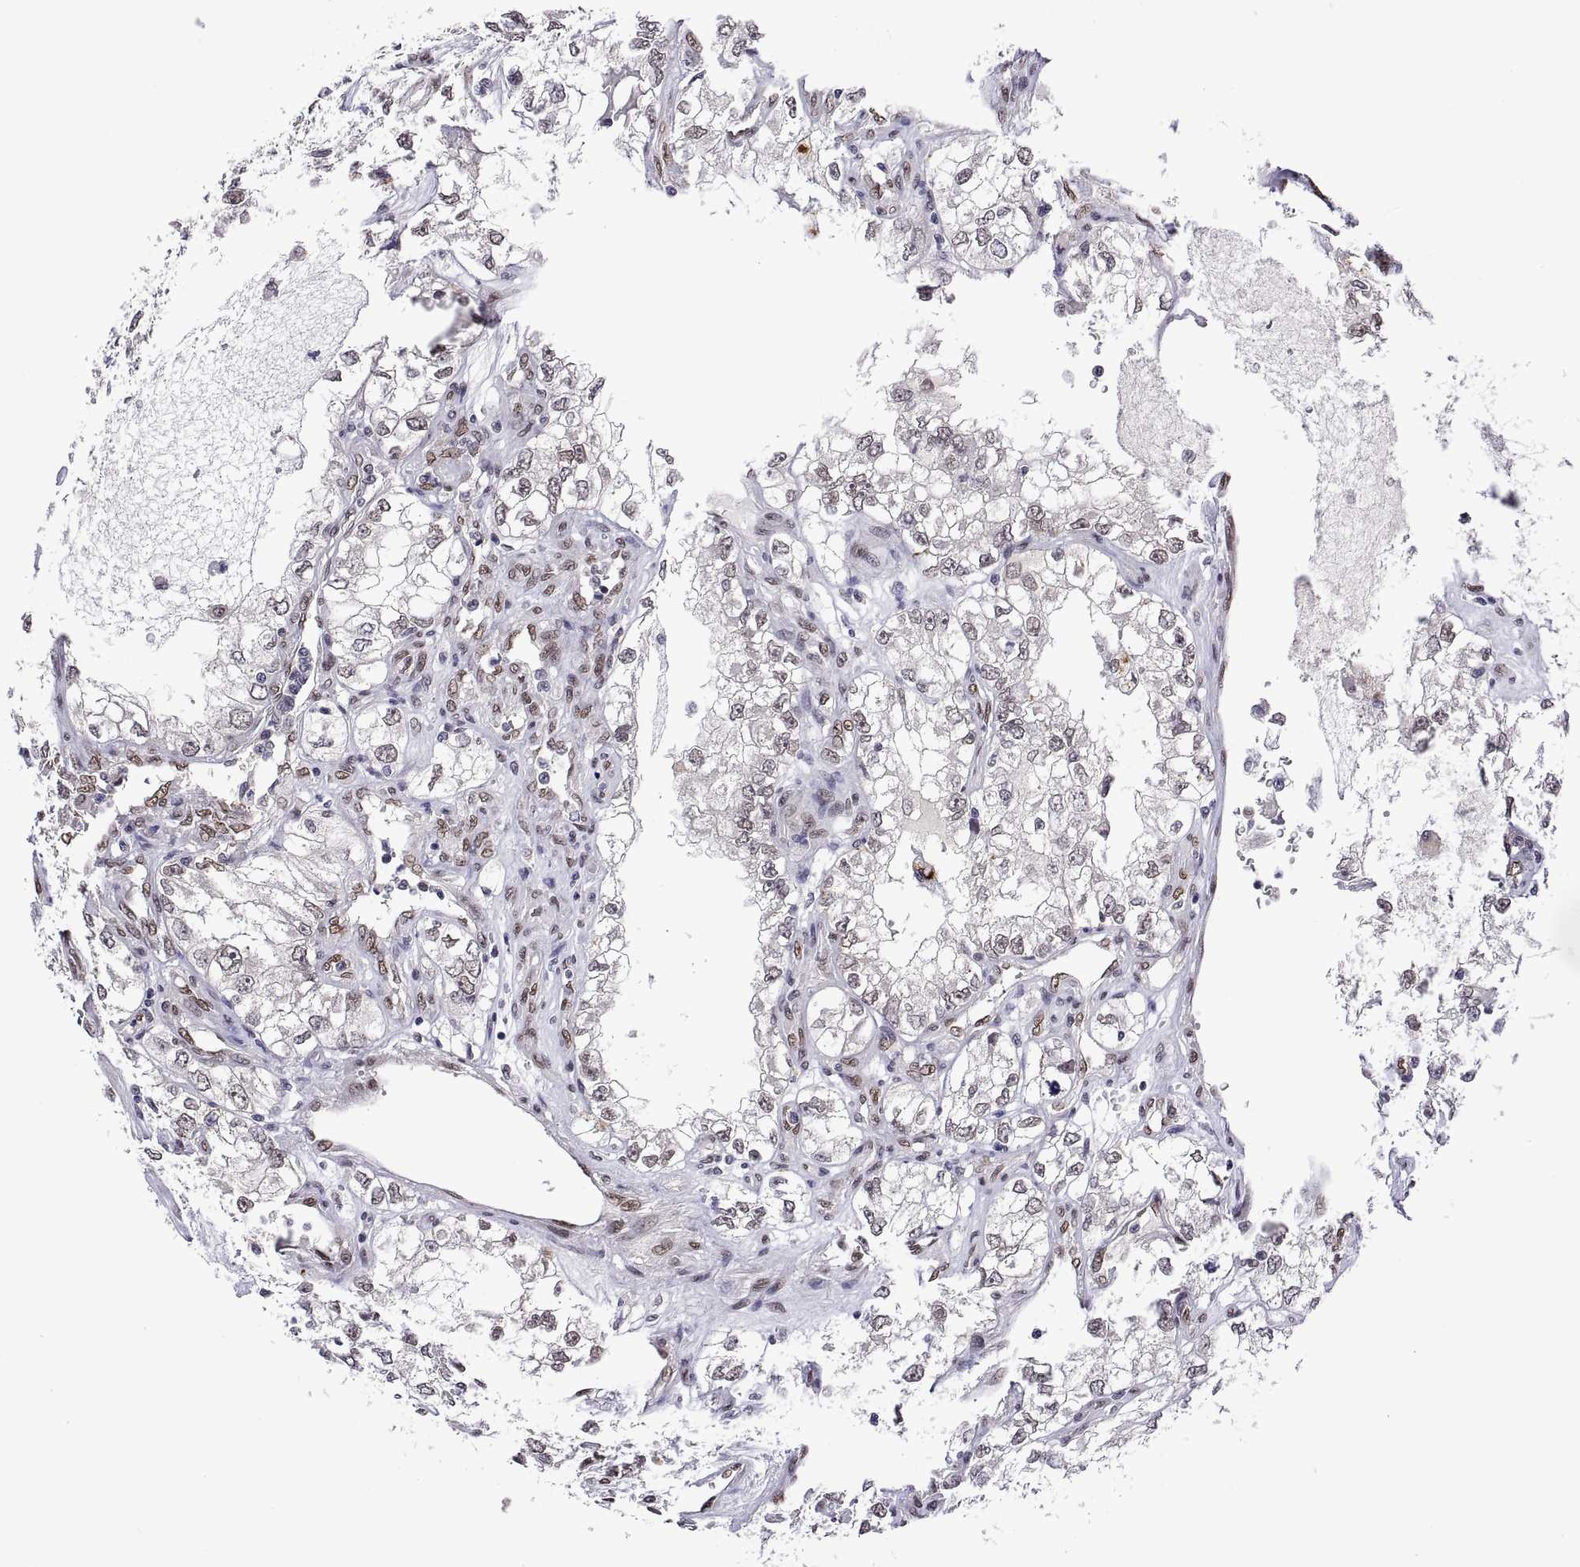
{"staining": {"intensity": "weak", "quantity": "25%-75%", "location": "nuclear"}, "tissue": "renal cancer", "cell_type": "Tumor cells", "image_type": "cancer", "snomed": [{"axis": "morphology", "description": "Adenocarcinoma, NOS"}, {"axis": "topography", "description": "Kidney"}], "caption": "Immunohistochemistry of adenocarcinoma (renal) reveals low levels of weak nuclear staining in approximately 25%-75% of tumor cells.", "gene": "NR4A1", "patient": {"sex": "female", "age": 59}}